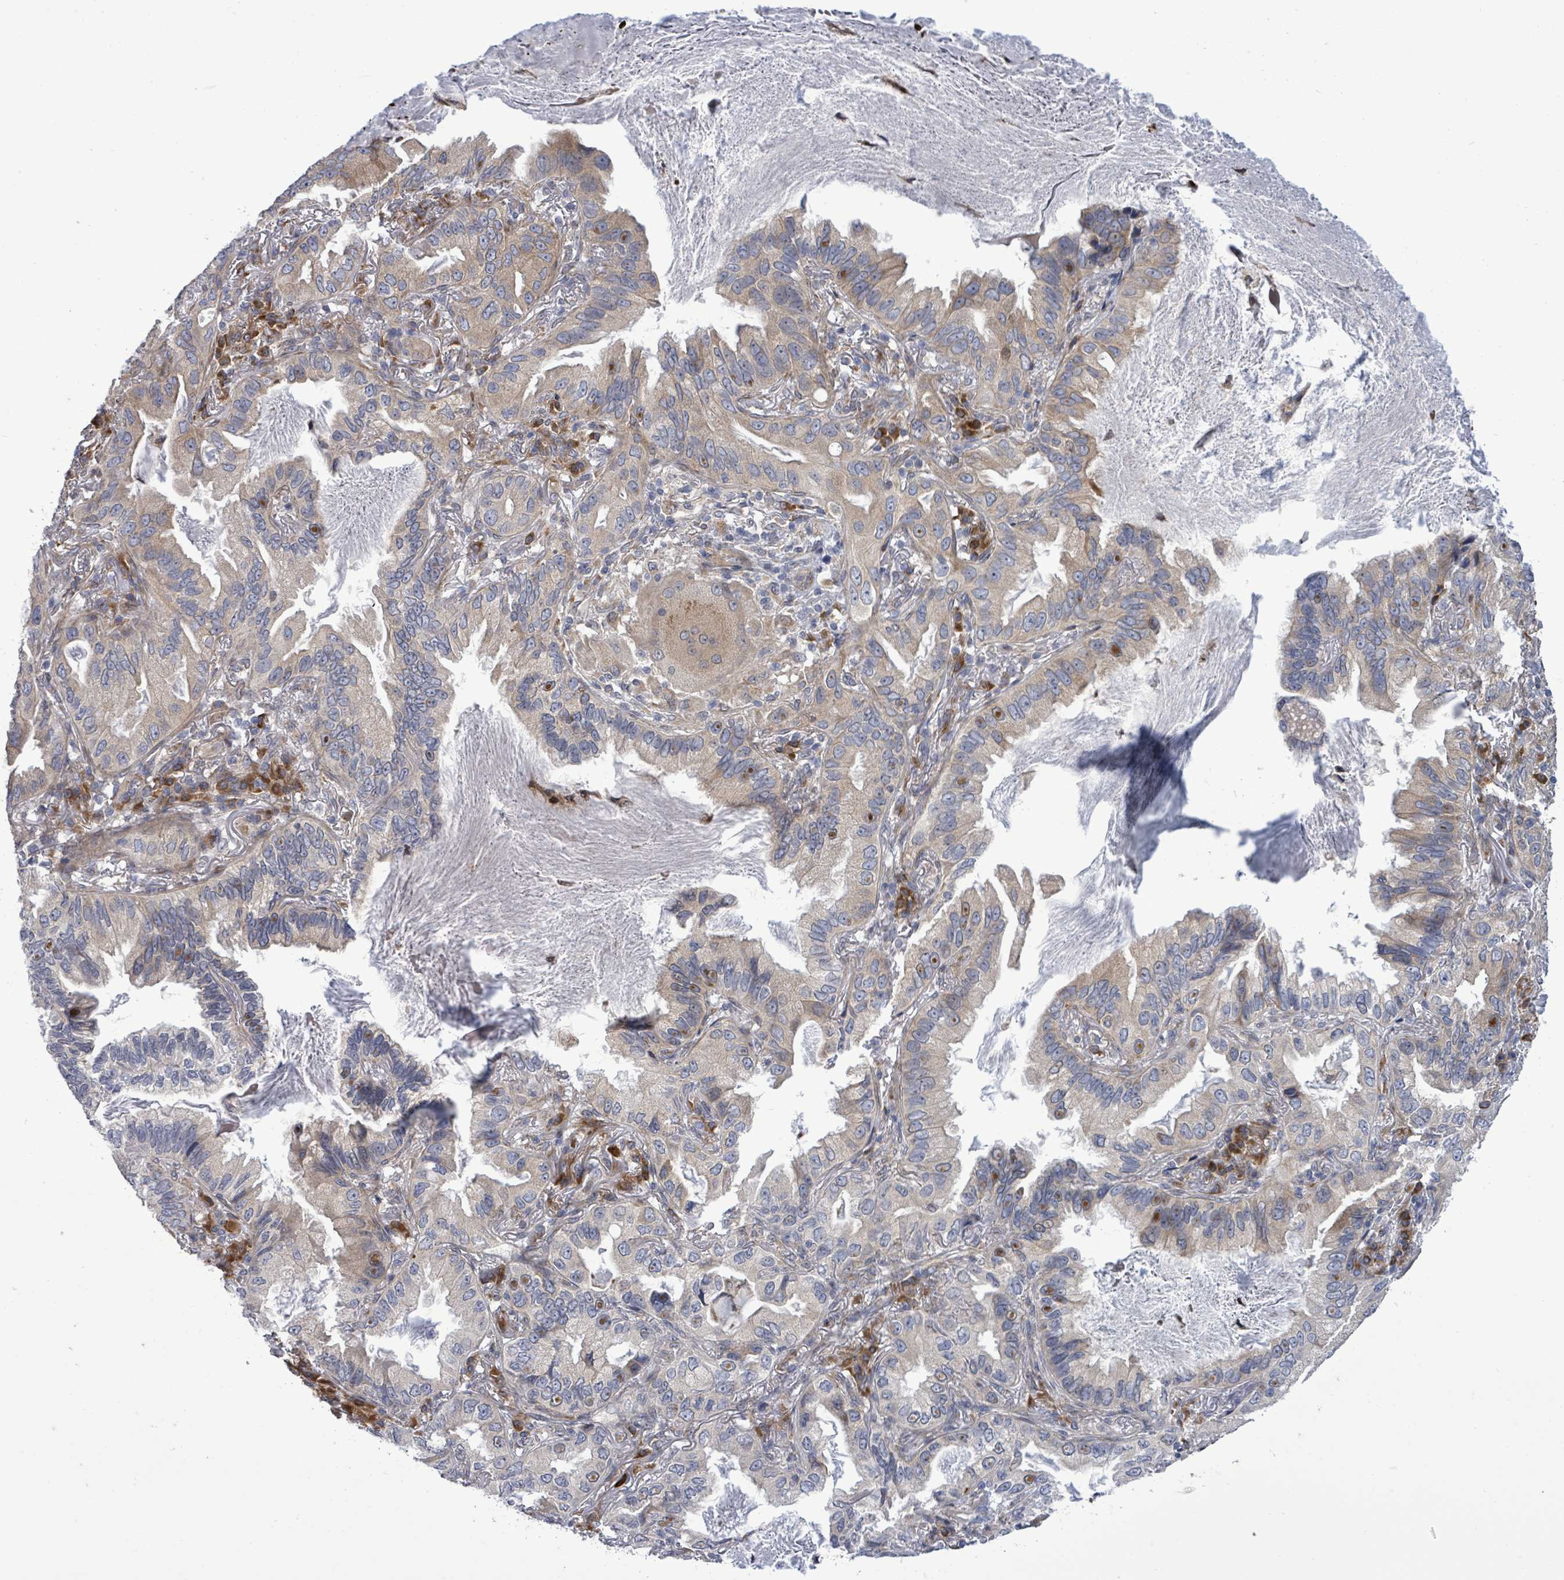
{"staining": {"intensity": "weak", "quantity": "<25%", "location": "cytoplasmic/membranous"}, "tissue": "lung cancer", "cell_type": "Tumor cells", "image_type": "cancer", "snomed": [{"axis": "morphology", "description": "Adenocarcinoma, NOS"}, {"axis": "topography", "description": "Lung"}], "caption": "This is a micrograph of IHC staining of adenocarcinoma (lung), which shows no expression in tumor cells. The staining was performed using DAB to visualize the protein expression in brown, while the nuclei were stained in blue with hematoxylin (Magnification: 20x).", "gene": "SAR1A", "patient": {"sex": "female", "age": 69}}